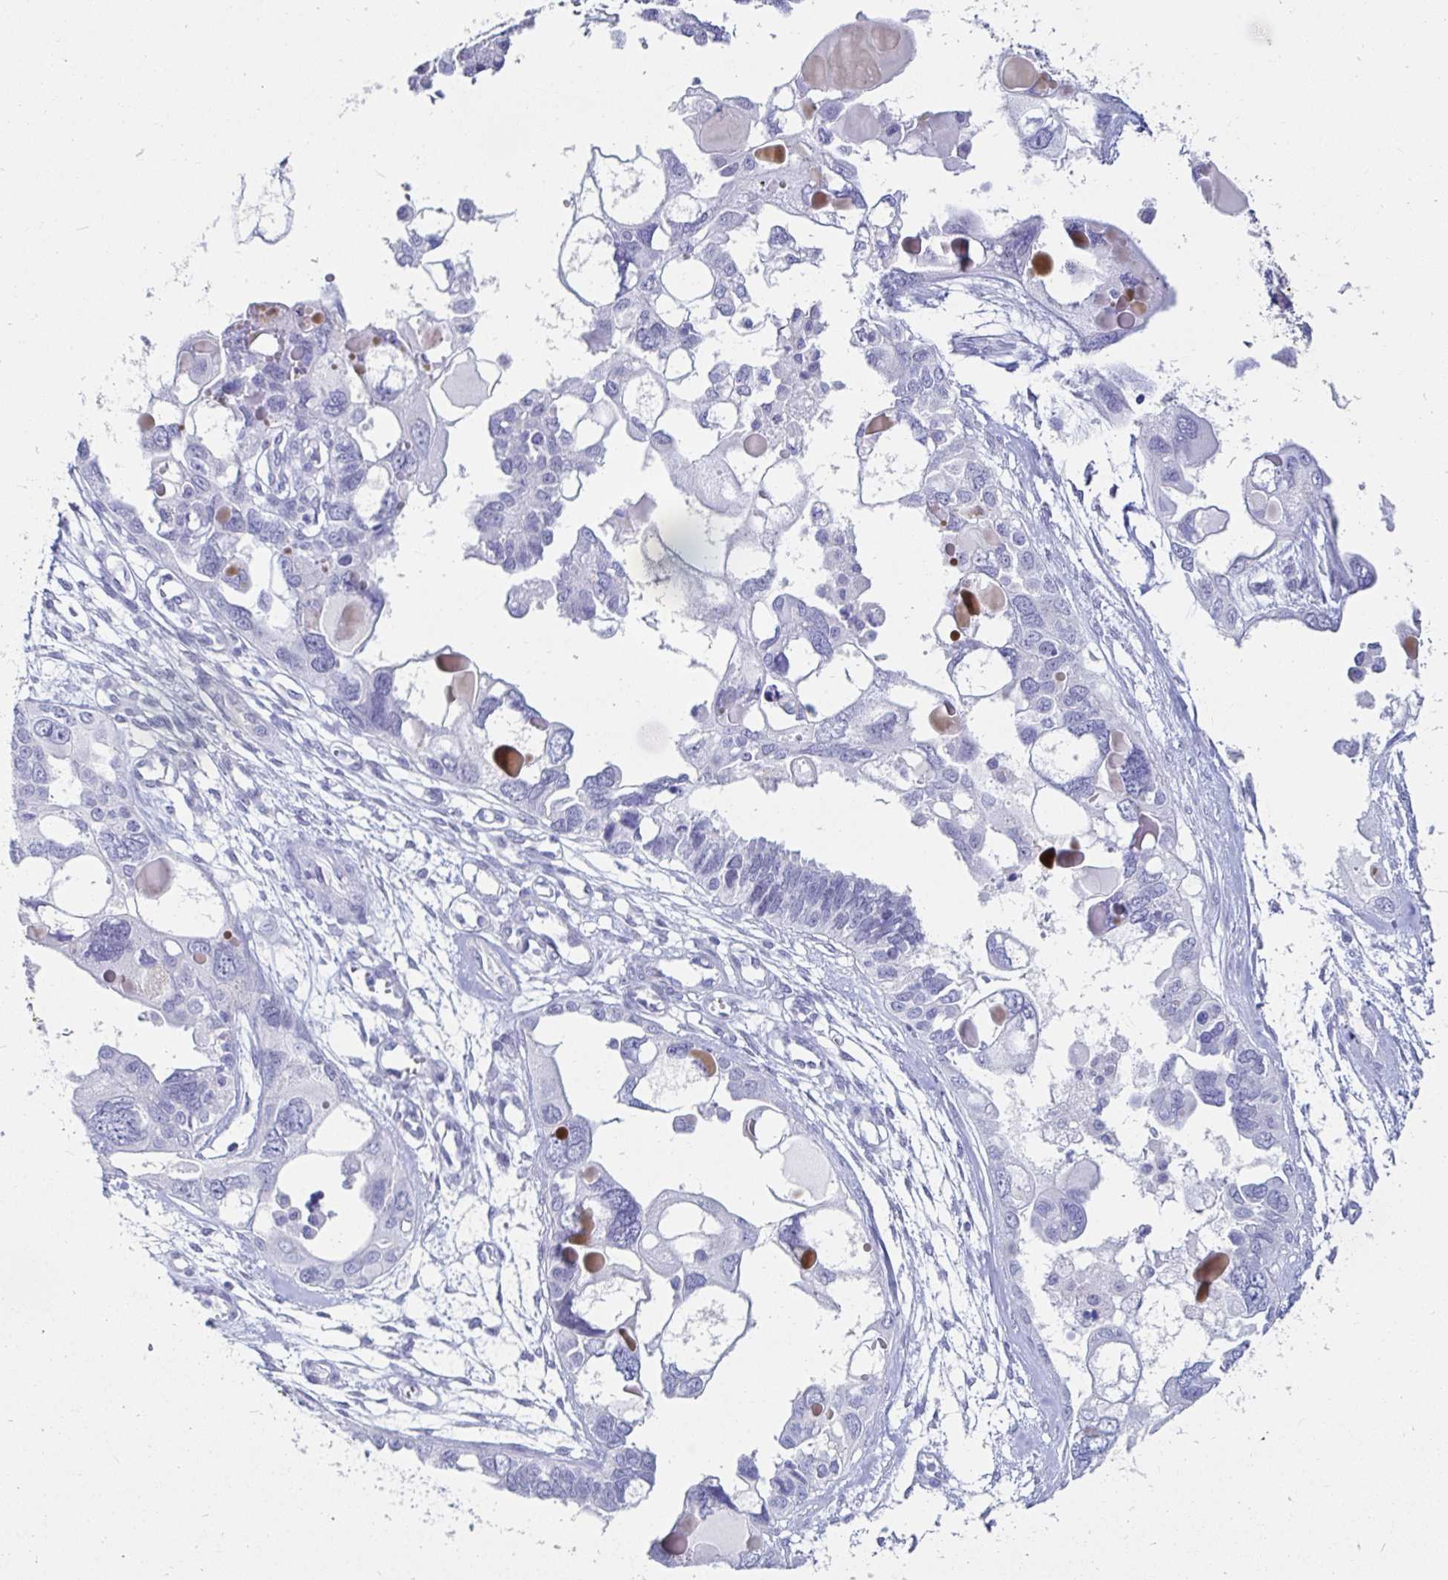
{"staining": {"intensity": "negative", "quantity": "none", "location": "none"}, "tissue": "ovarian cancer", "cell_type": "Tumor cells", "image_type": "cancer", "snomed": [{"axis": "morphology", "description": "Cystadenocarcinoma, serous, NOS"}, {"axis": "topography", "description": "Ovary"}], "caption": "Immunohistochemistry (IHC) of human ovarian serous cystadenocarcinoma demonstrates no positivity in tumor cells.", "gene": "OR10K1", "patient": {"sex": "female", "age": 51}}